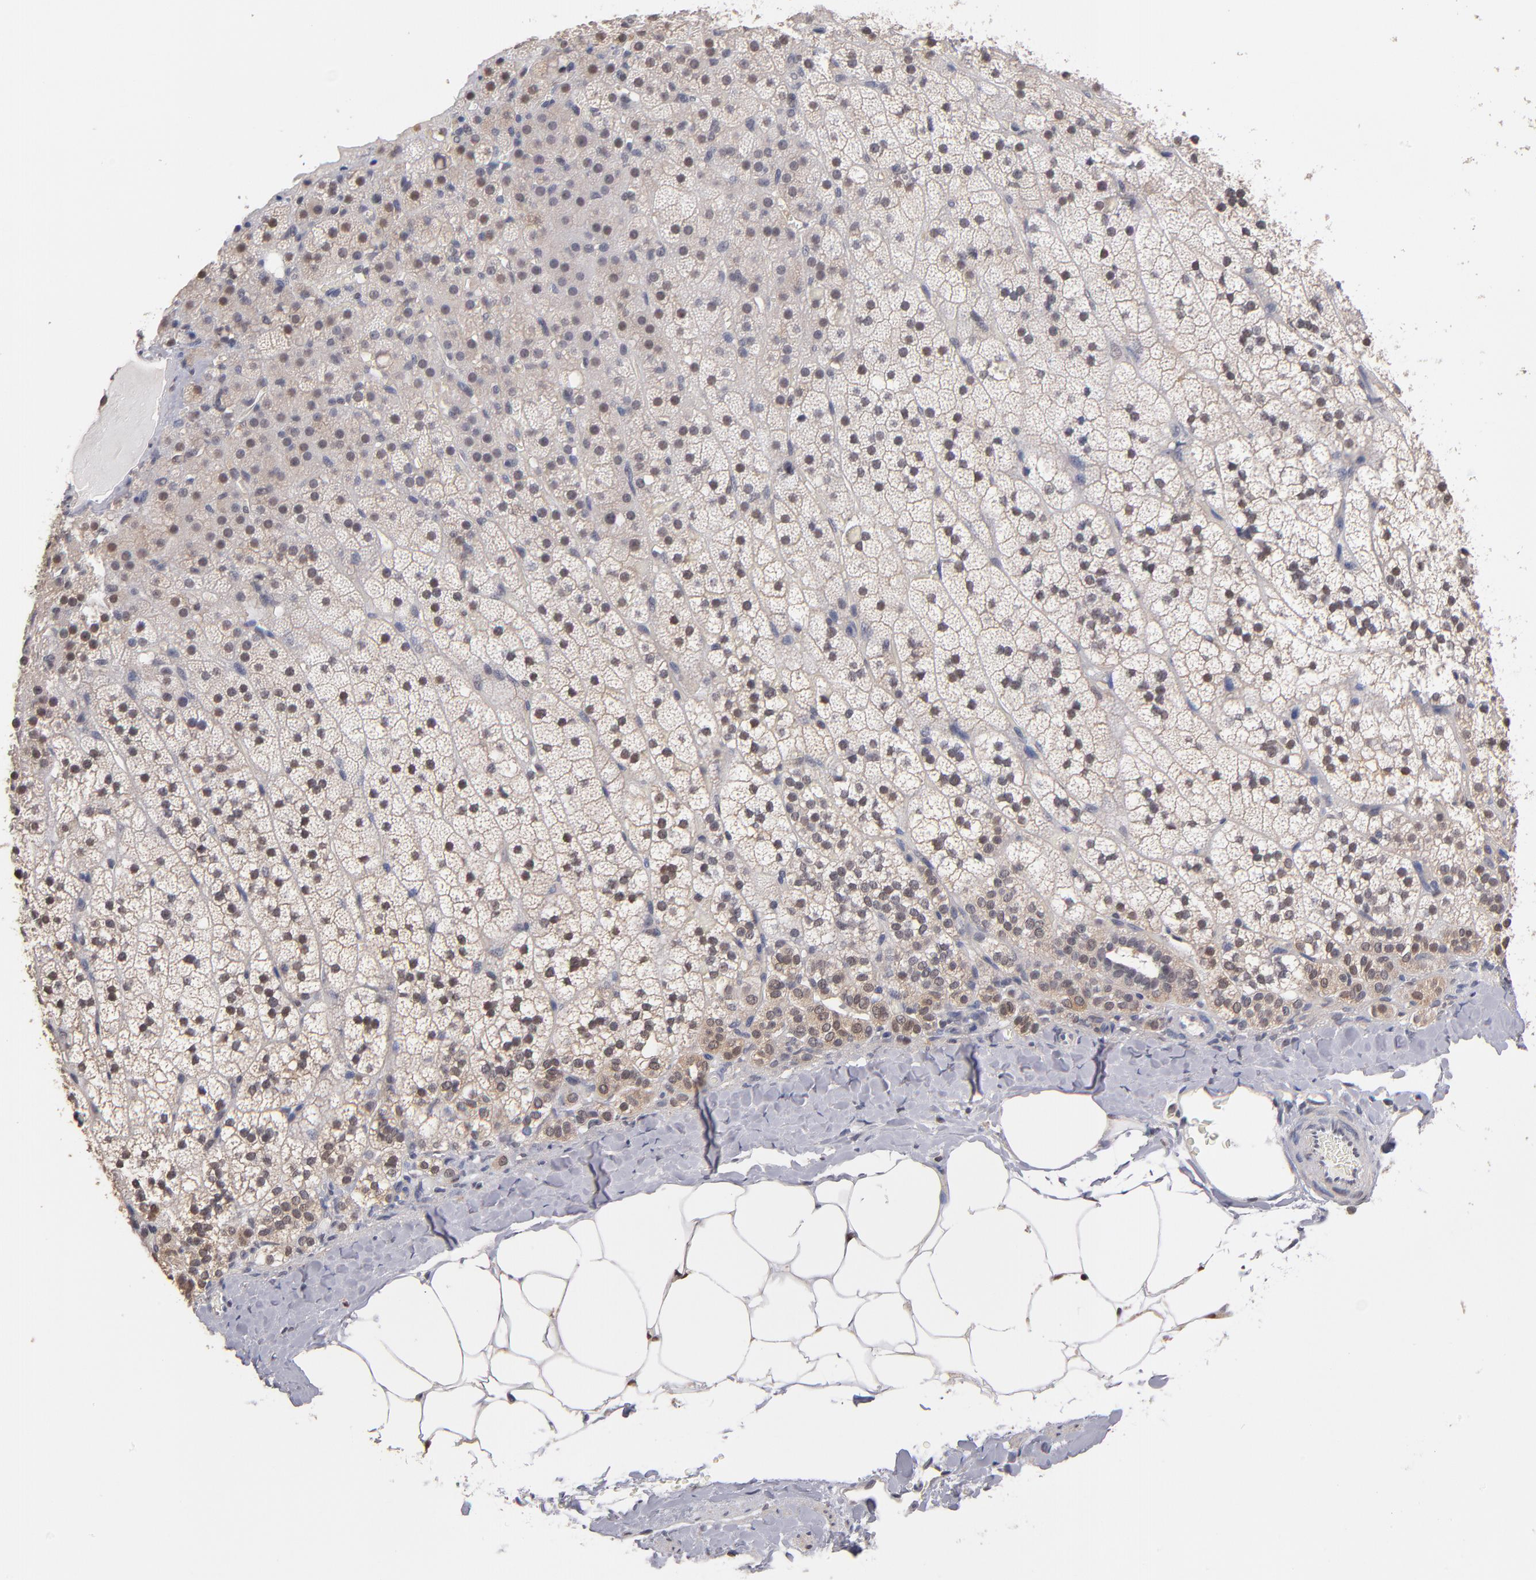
{"staining": {"intensity": "weak", "quantity": "<25%", "location": "cytoplasmic/membranous"}, "tissue": "adrenal gland", "cell_type": "Glandular cells", "image_type": "normal", "snomed": [{"axis": "morphology", "description": "Normal tissue, NOS"}, {"axis": "topography", "description": "Adrenal gland"}], "caption": "Immunohistochemistry photomicrograph of unremarkable adrenal gland: human adrenal gland stained with DAB (3,3'-diaminobenzidine) demonstrates no significant protein expression in glandular cells. (DAB immunohistochemistry (IHC), high magnification).", "gene": "PSMD10", "patient": {"sex": "male", "age": 35}}